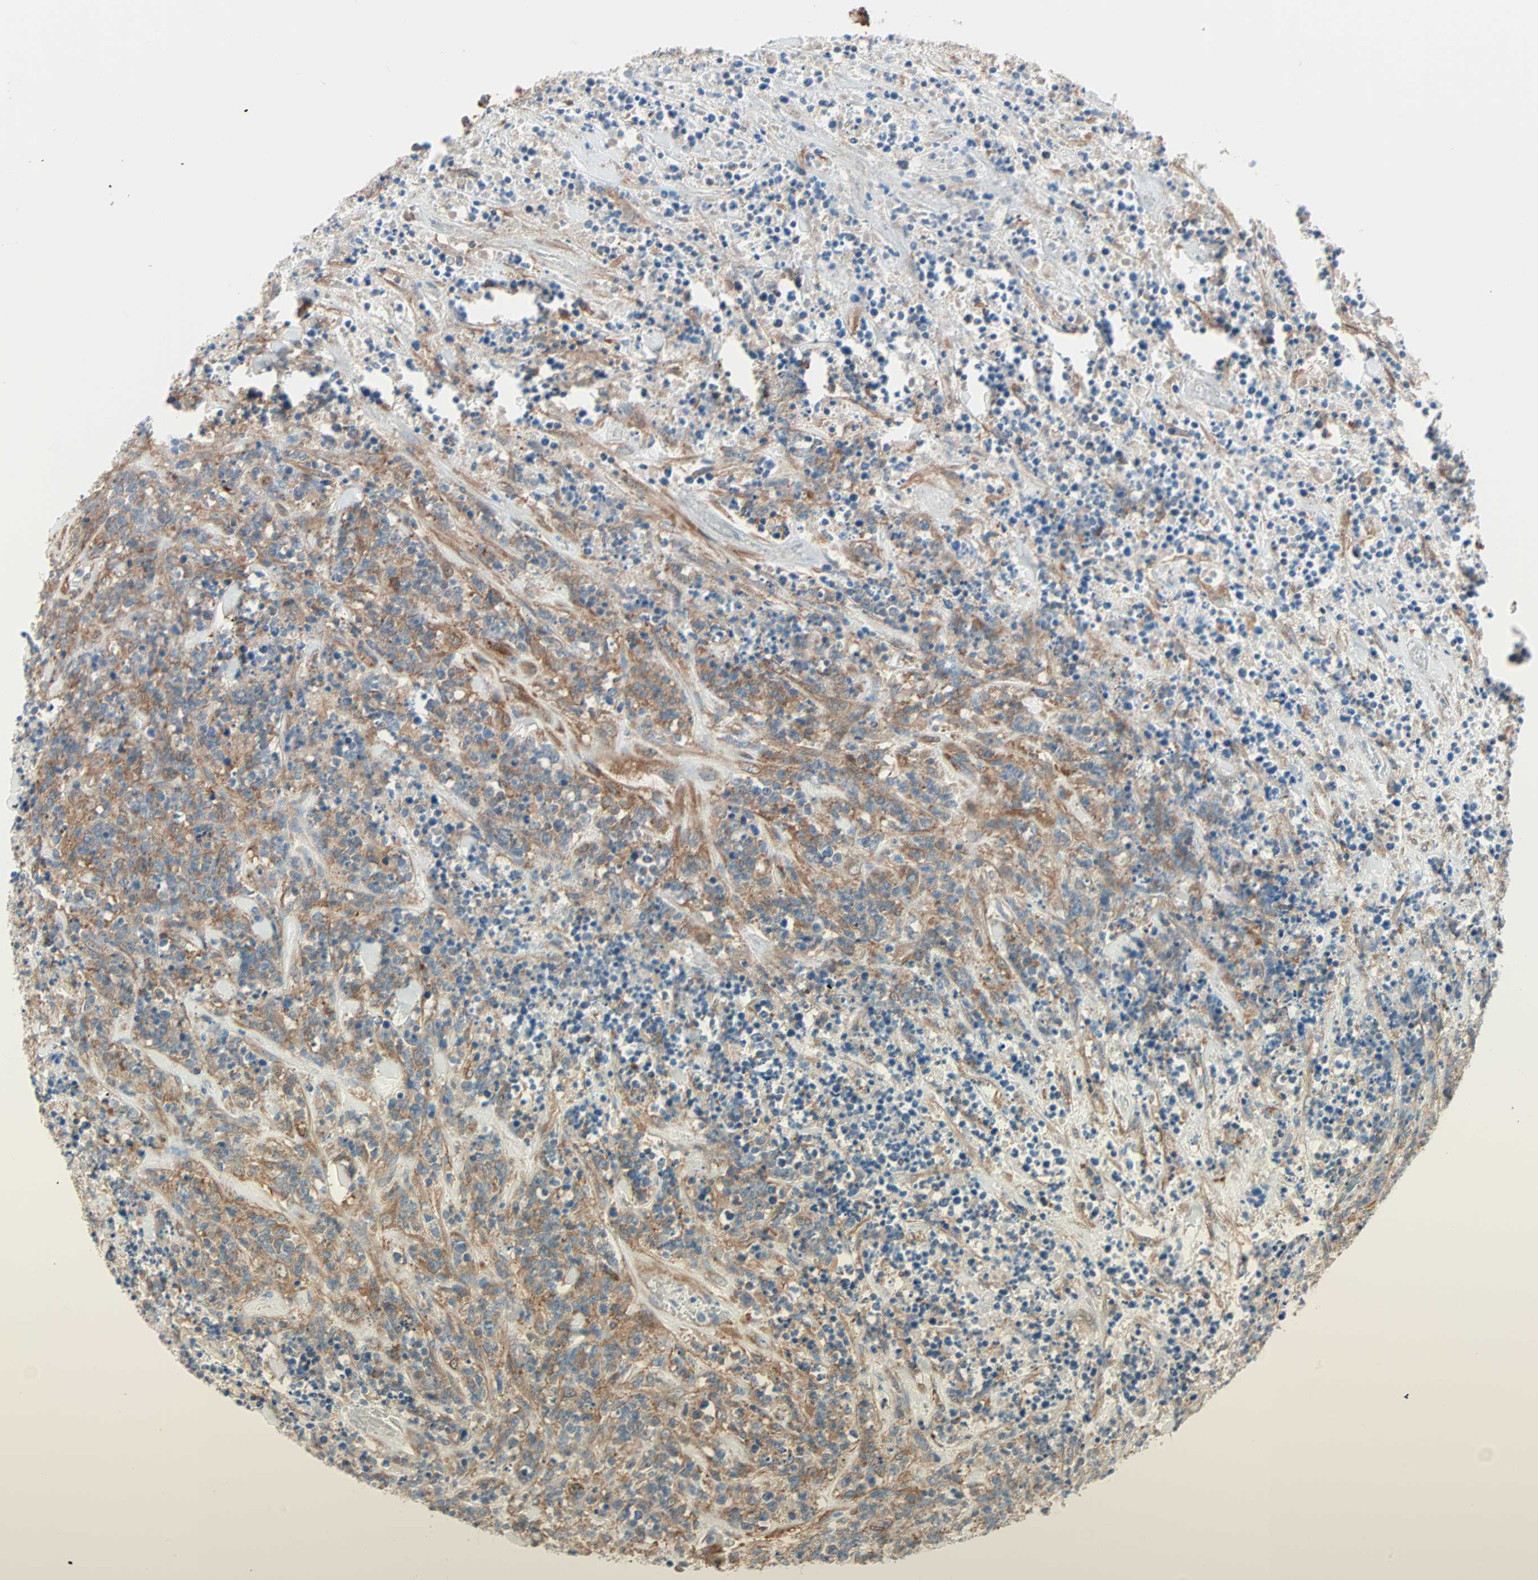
{"staining": {"intensity": "moderate", "quantity": ">75%", "location": "cytoplasmic/membranous"}, "tissue": "lymphoma", "cell_type": "Tumor cells", "image_type": "cancer", "snomed": [{"axis": "morphology", "description": "Malignant lymphoma, non-Hodgkin's type, High grade"}, {"axis": "topography", "description": "Soft tissue"}], "caption": "Protein analysis of malignant lymphoma, non-Hodgkin's type (high-grade) tissue reveals moderate cytoplasmic/membranous positivity in about >75% of tumor cells.", "gene": "EPB41L2", "patient": {"sex": "male", "age": 18}}